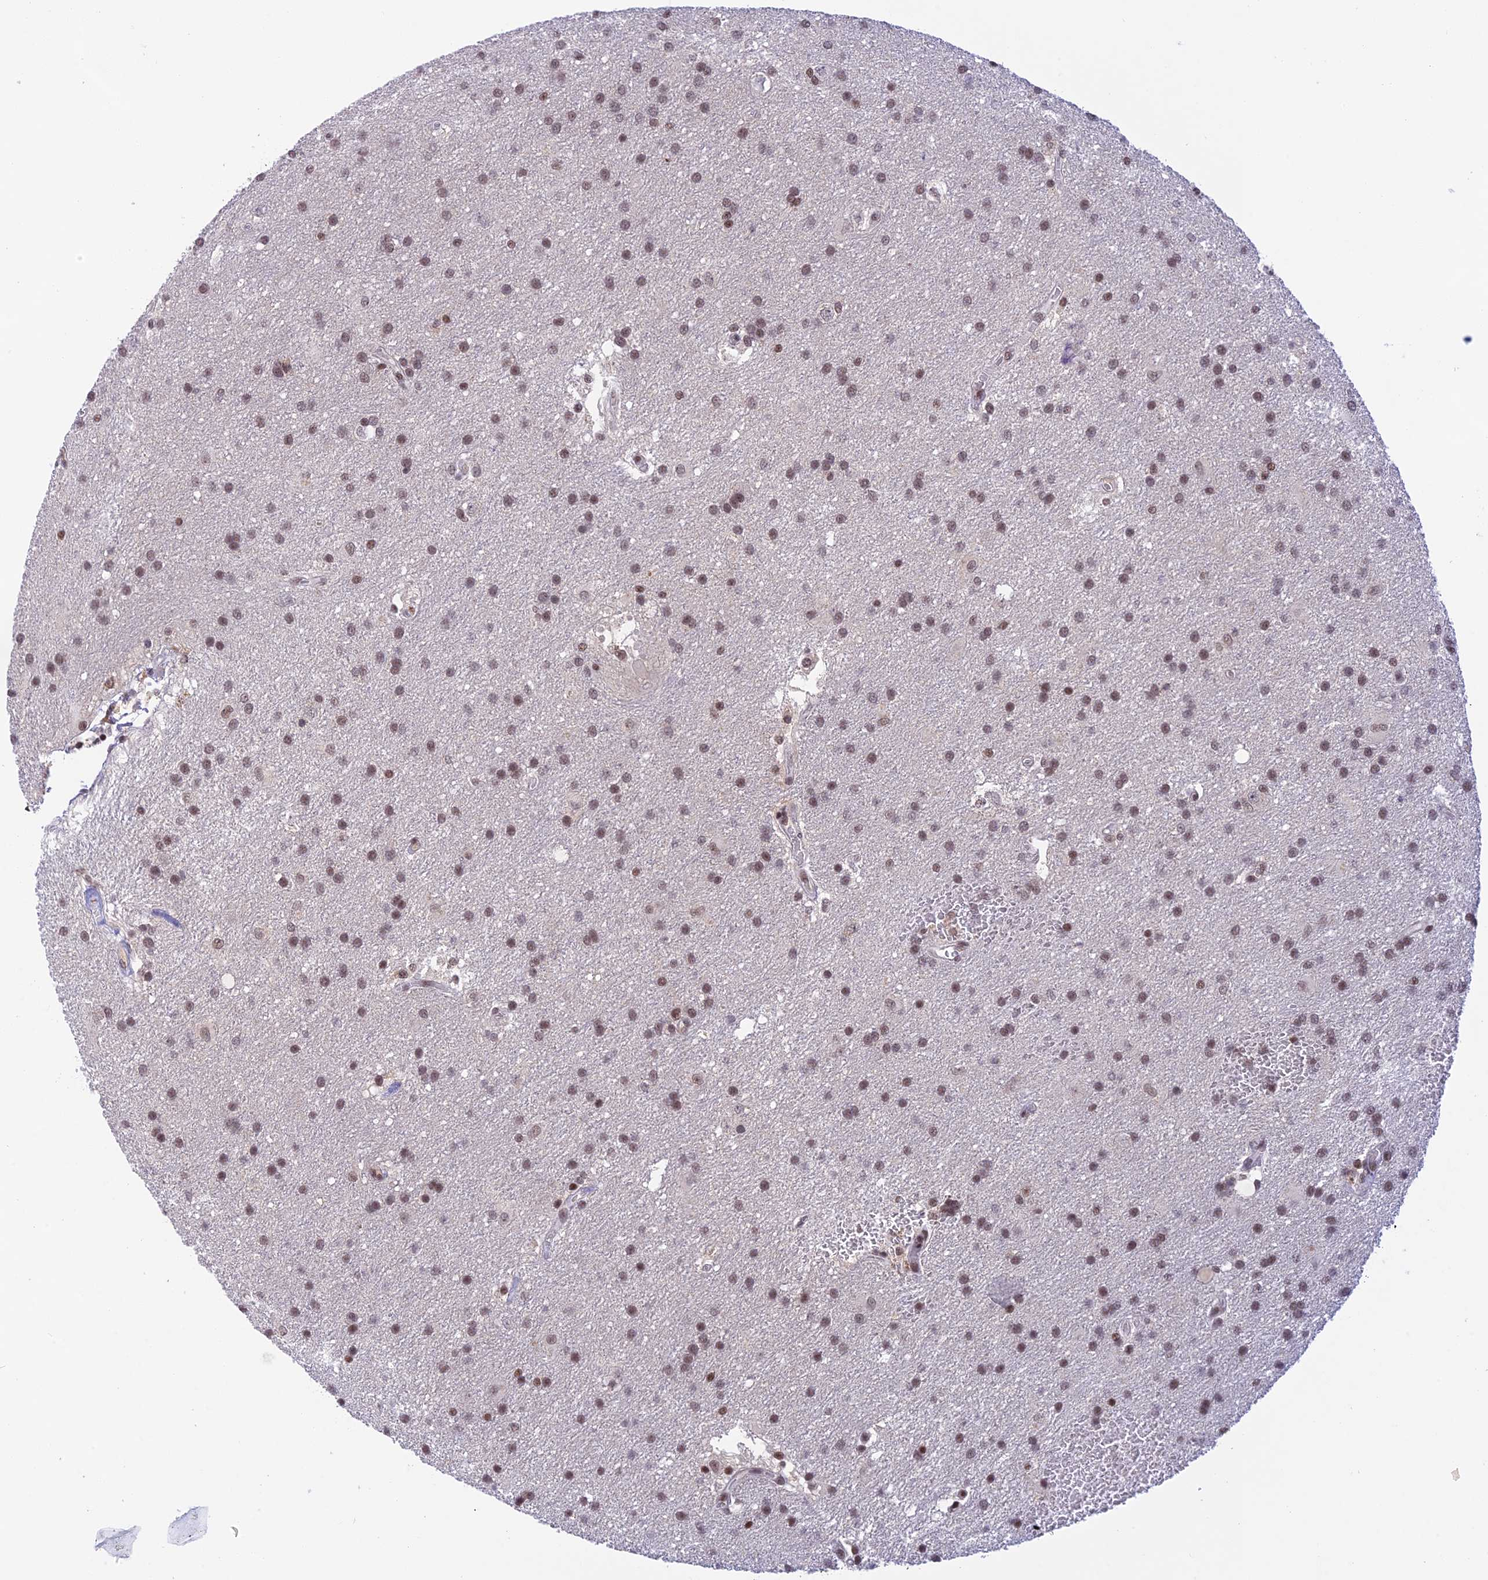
{"staining": {"intensity": "weak", "quantity": ">75%", "location": "nuclear"}, "tissue": "glioma", "cell_type": "Tumor cells", "image_type": "cancer", "snomed": [{"axis": "morphology", "description": "Glioma, malignant, Low grade"}, {"axis": "topography", "description": "Brain"}], "caption": "Tumor cells demonstrate weak nuclear positivity in about >75% of cells in glioma.", "gene": "THAP11", "patient": {"sex": "male", "age": 66}}